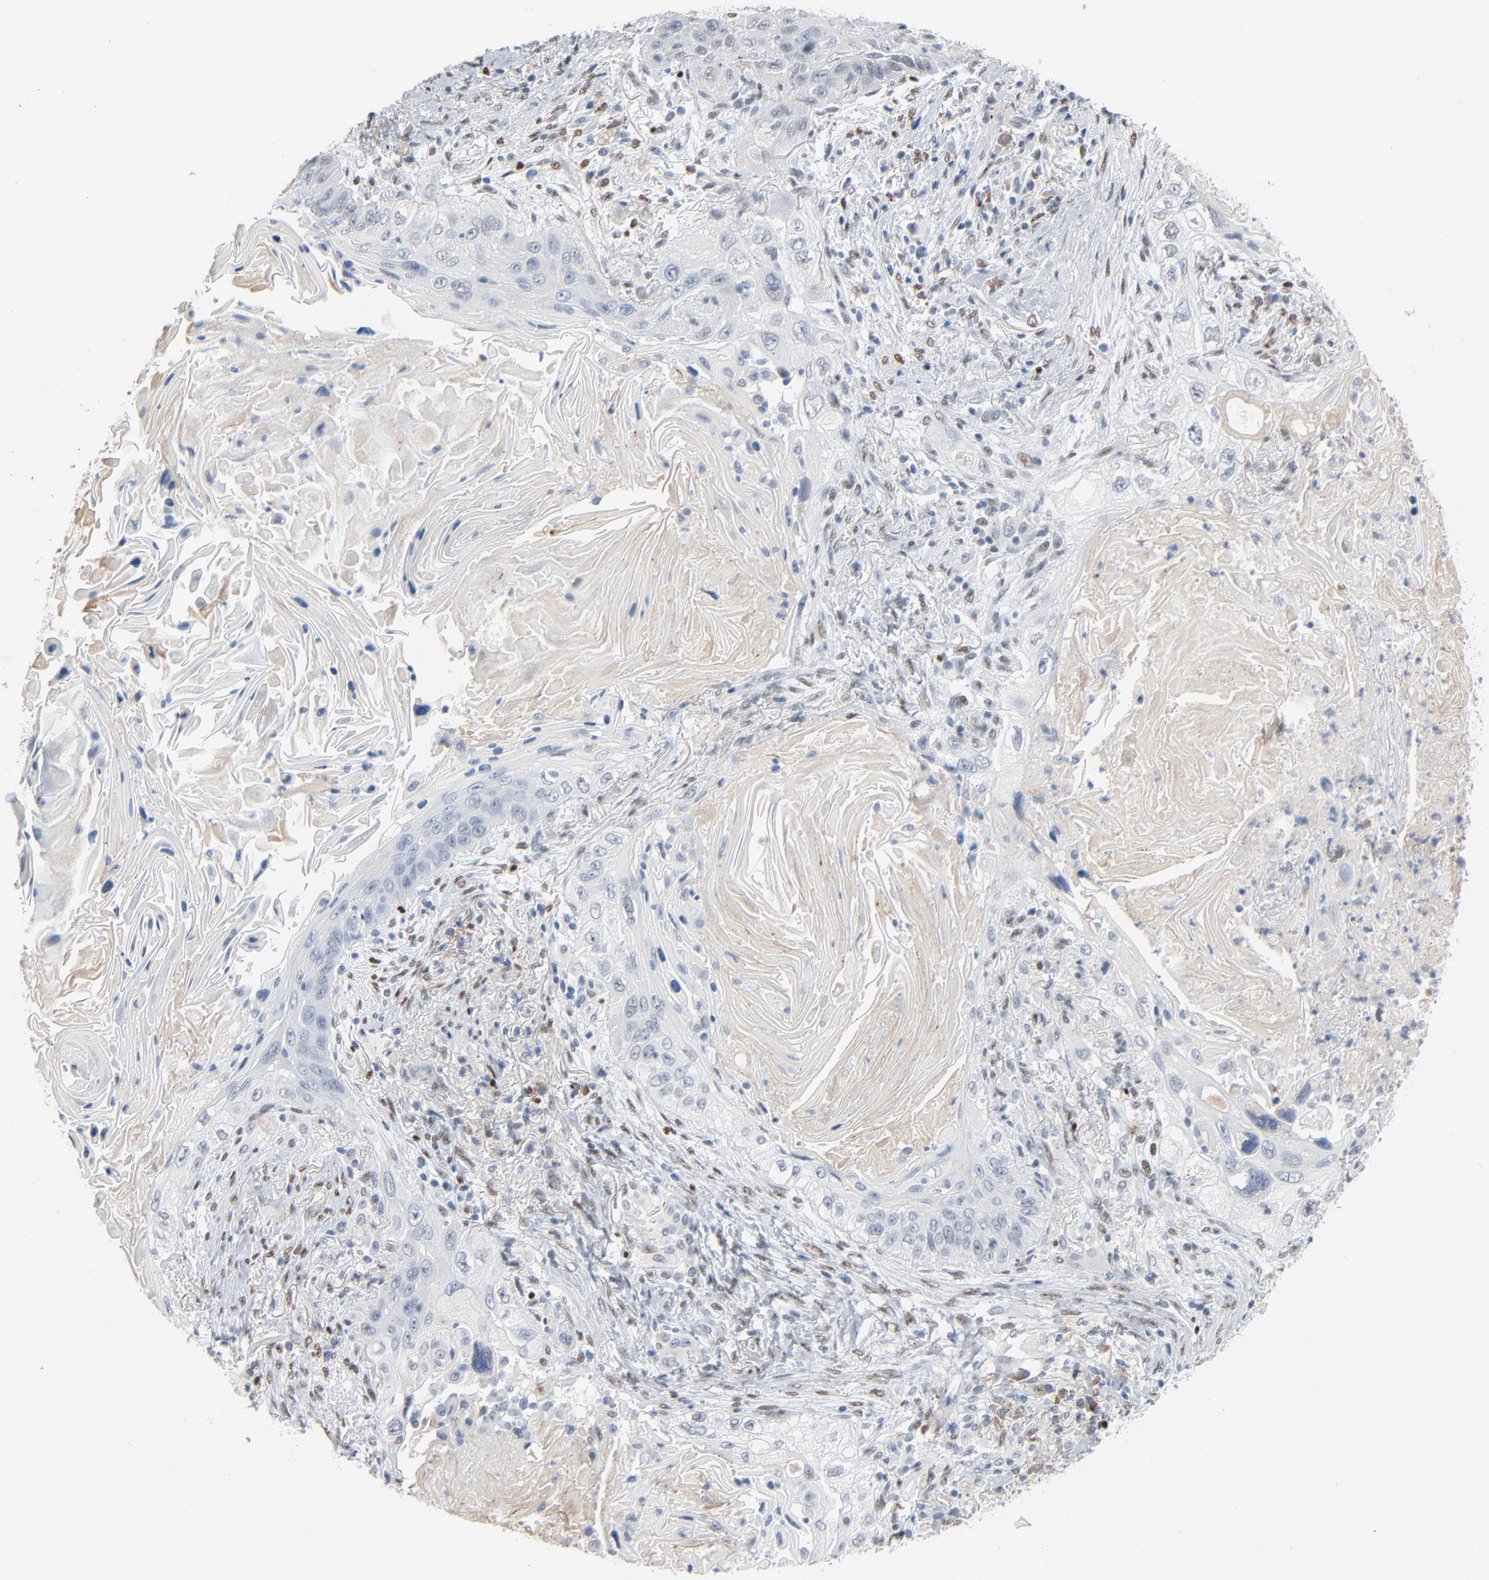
{"staining": {"intensity": "negative", "quantity": "none", "location": "none"}, "tissue": "lung cancer", "cell_type": "Tumor cells", "image_type": "cancer", "snomed": [{"axis": "morphology", "description": "Squamous cell carcinoma, NOS"}, {"axis": "topography", "description": "Lung"}], "caption": "Tumor cells are negative for brown protein staining in lung squamous cell carcinoma.", "gene": "FOXP1", "patient": {"sex": "female", "age": 67}}